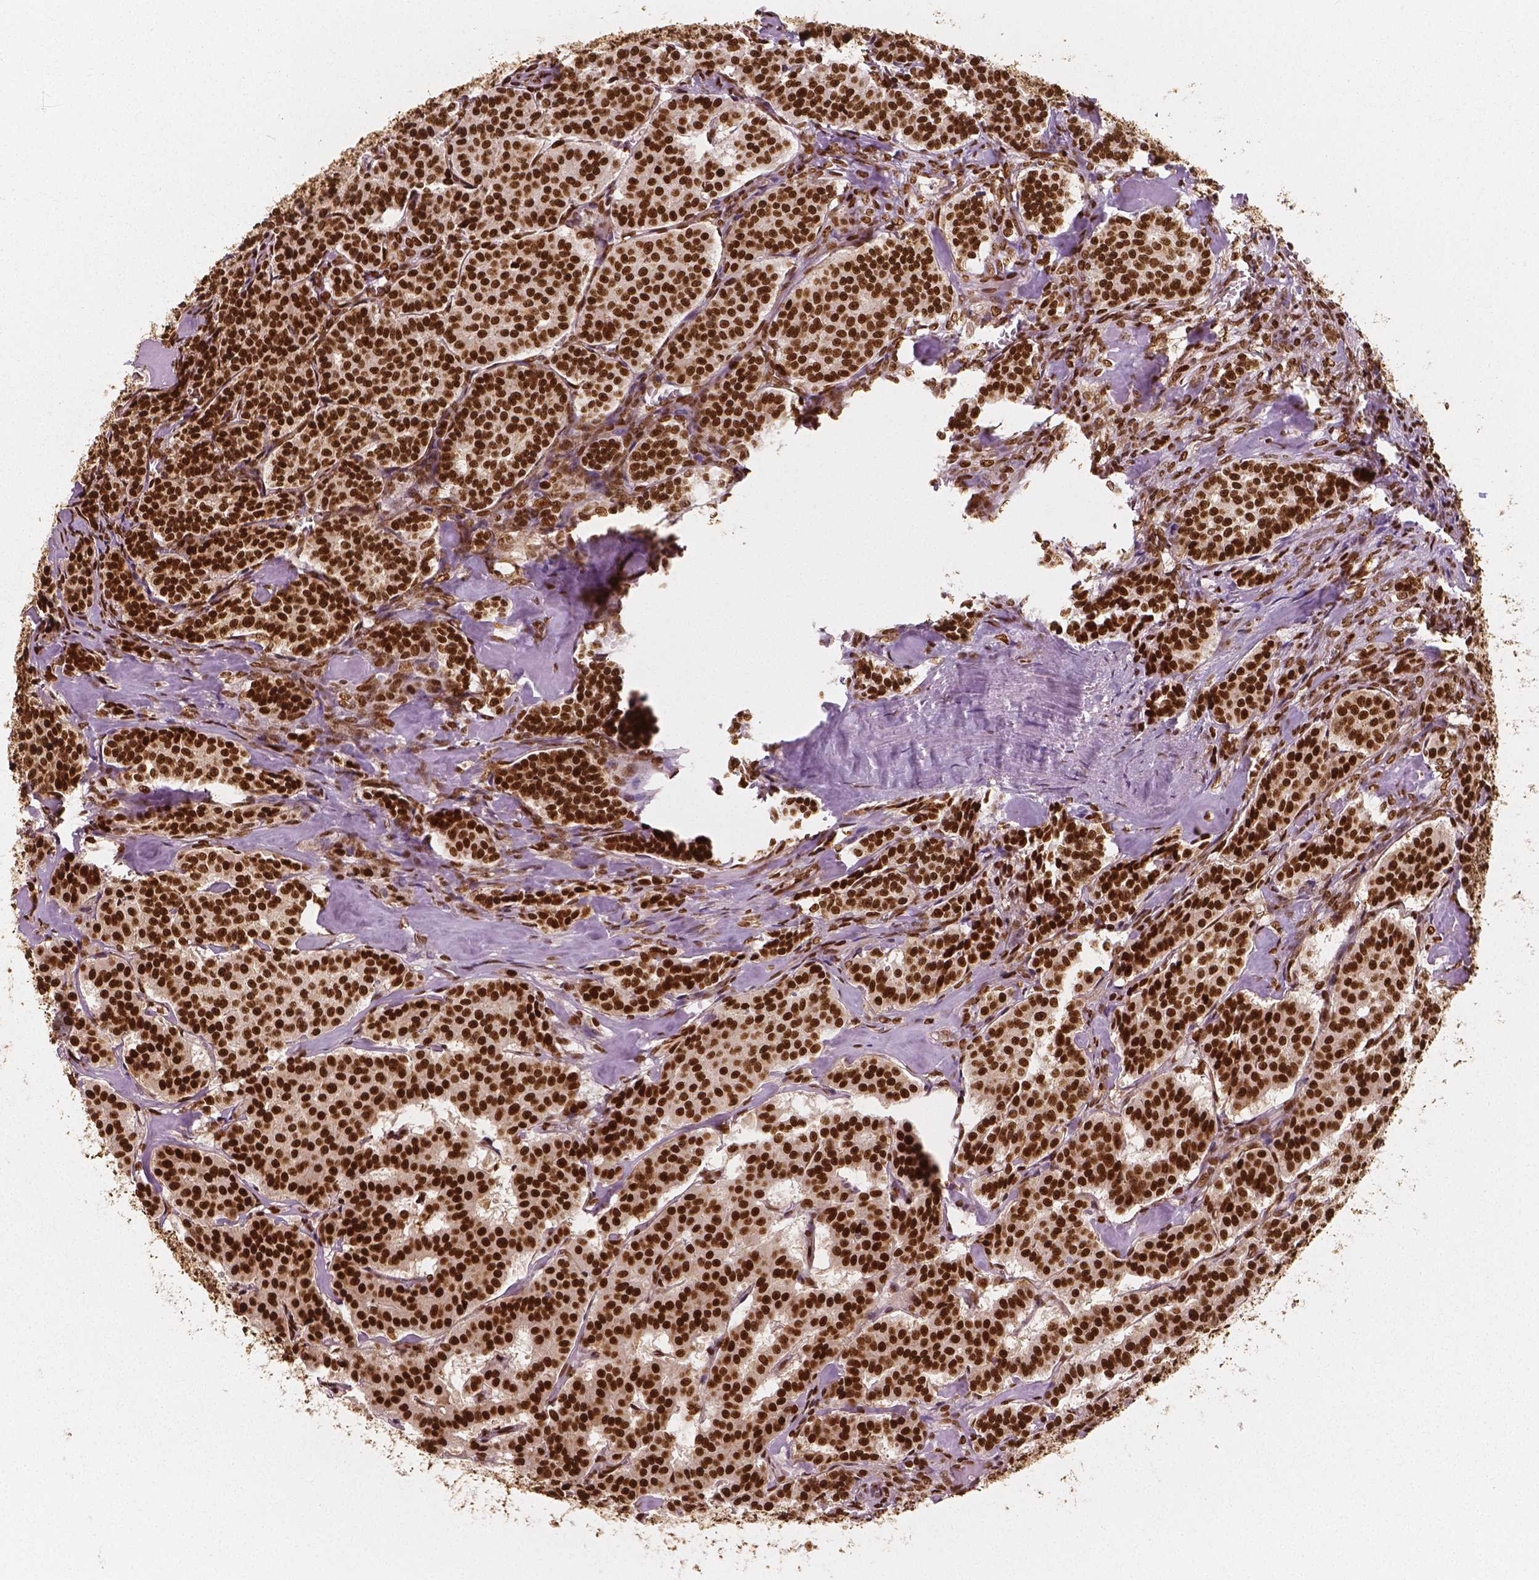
{"staining": {"intensity": "strong", "quantity": ">75%", "location": "nuclear"}, "tissue": "carcinoid", "cell_type": "Tumor cells", "image_type": "cancer", "snomed": [{"axis": "morphology", "description": "Carcinoid, malignant, NOS"}, {"axis": "topography", "description": "Lung"}], "caption": "Immunohistochemical staining of carcinoid shows strong nuclear protein expression in about >75% of tumor cells.", "gene": "NUCKS1", "patient": {"sex": "female", "age": 46}}